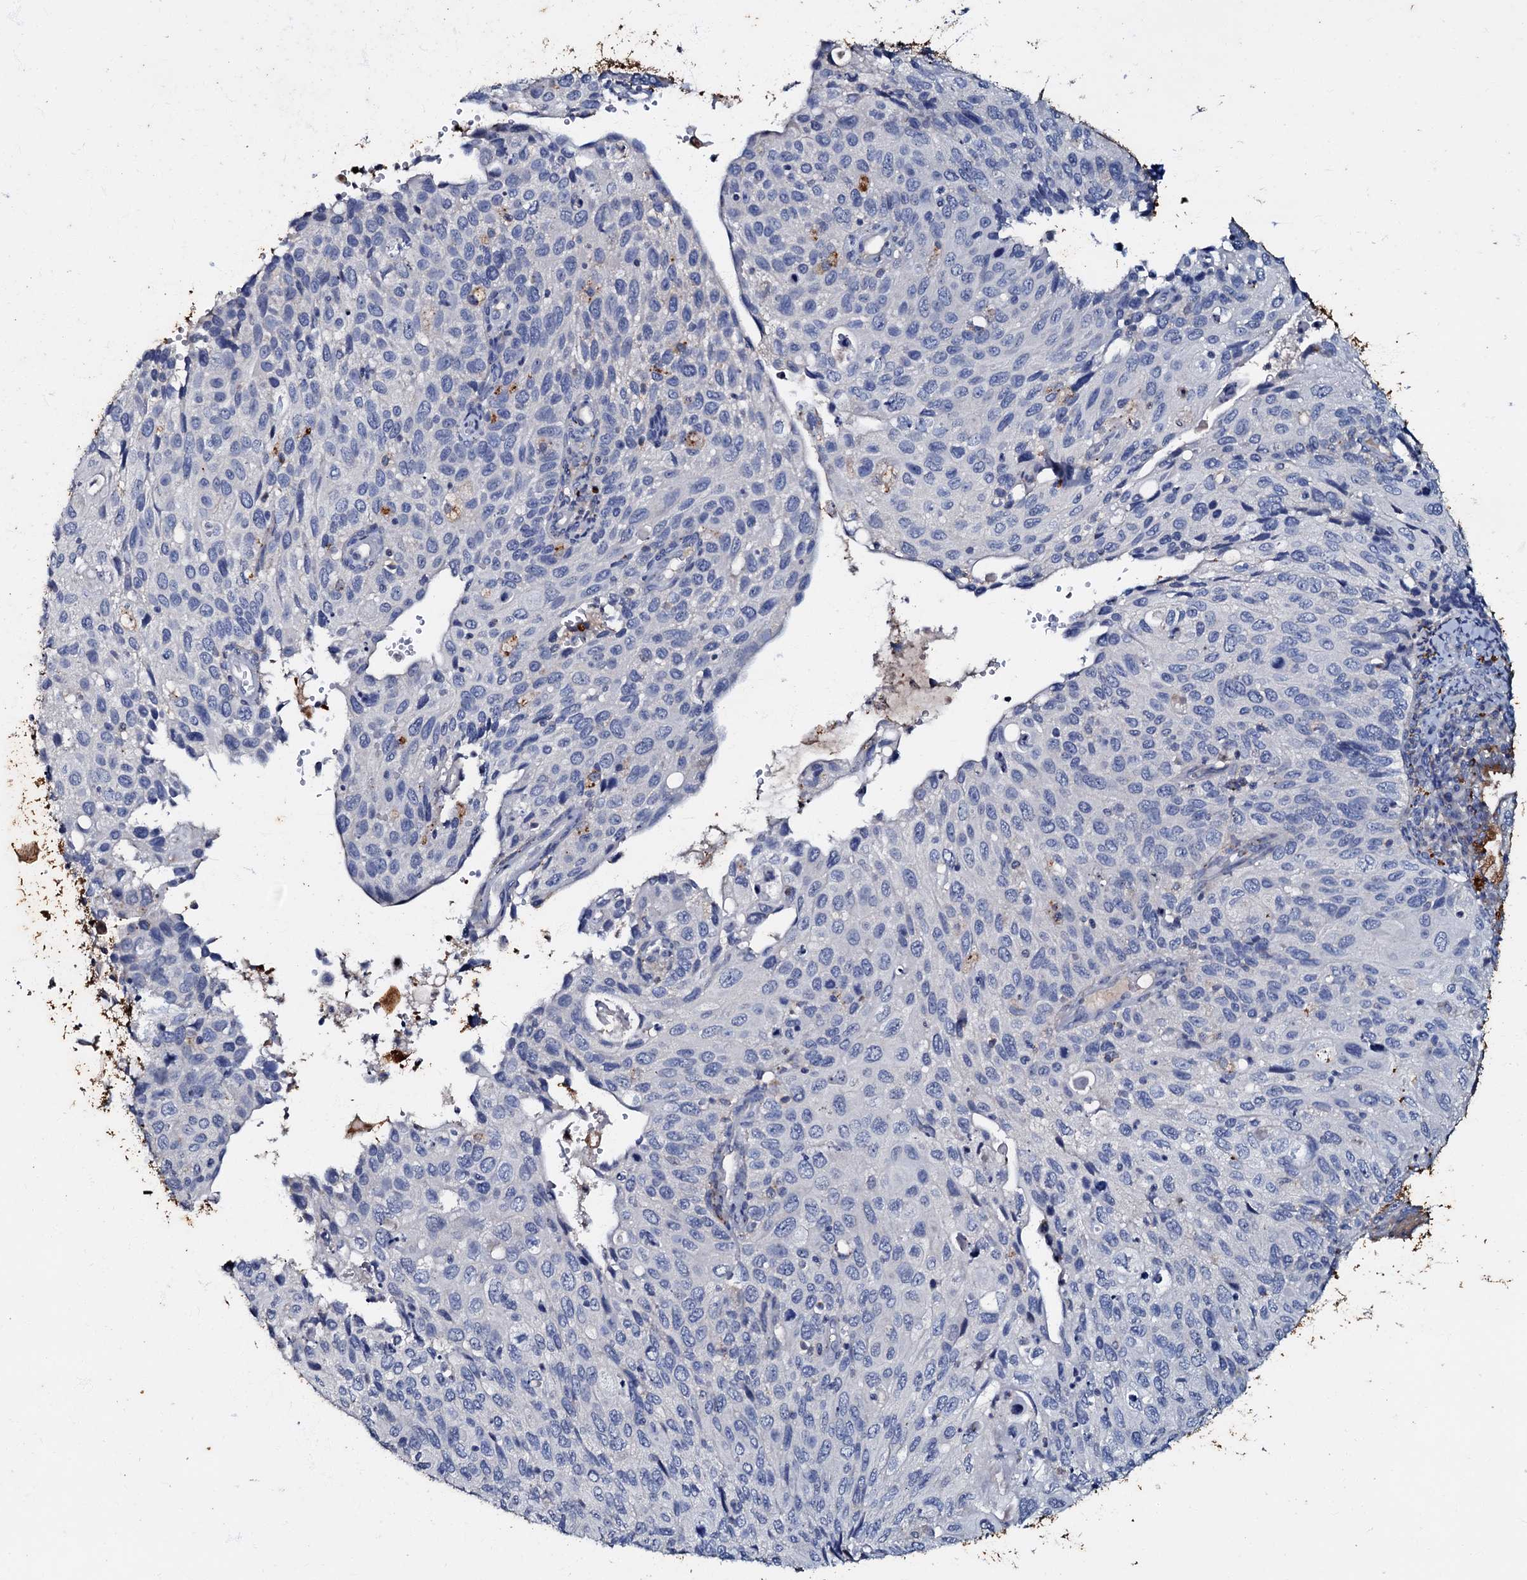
{"staining": {"intensity": "negative", "quantity": "none", "location": "none"}, "tissue": "cervical cancer", "cell_type": "Tumor cells", "image_type": "cancer", "snomed": [{"axis": "morphology", "description": "Squamous cell carcinoma, NOS"}, {"axis": "topography", "description": "Cervix"}], "caption": "Immunohistochemistry (IHC) of squamous cell carcinoma (cervical) exhibits no expression in tumor cells.", "gene": "MANSC4", "patient": {"sex": "female", "age": 70}}